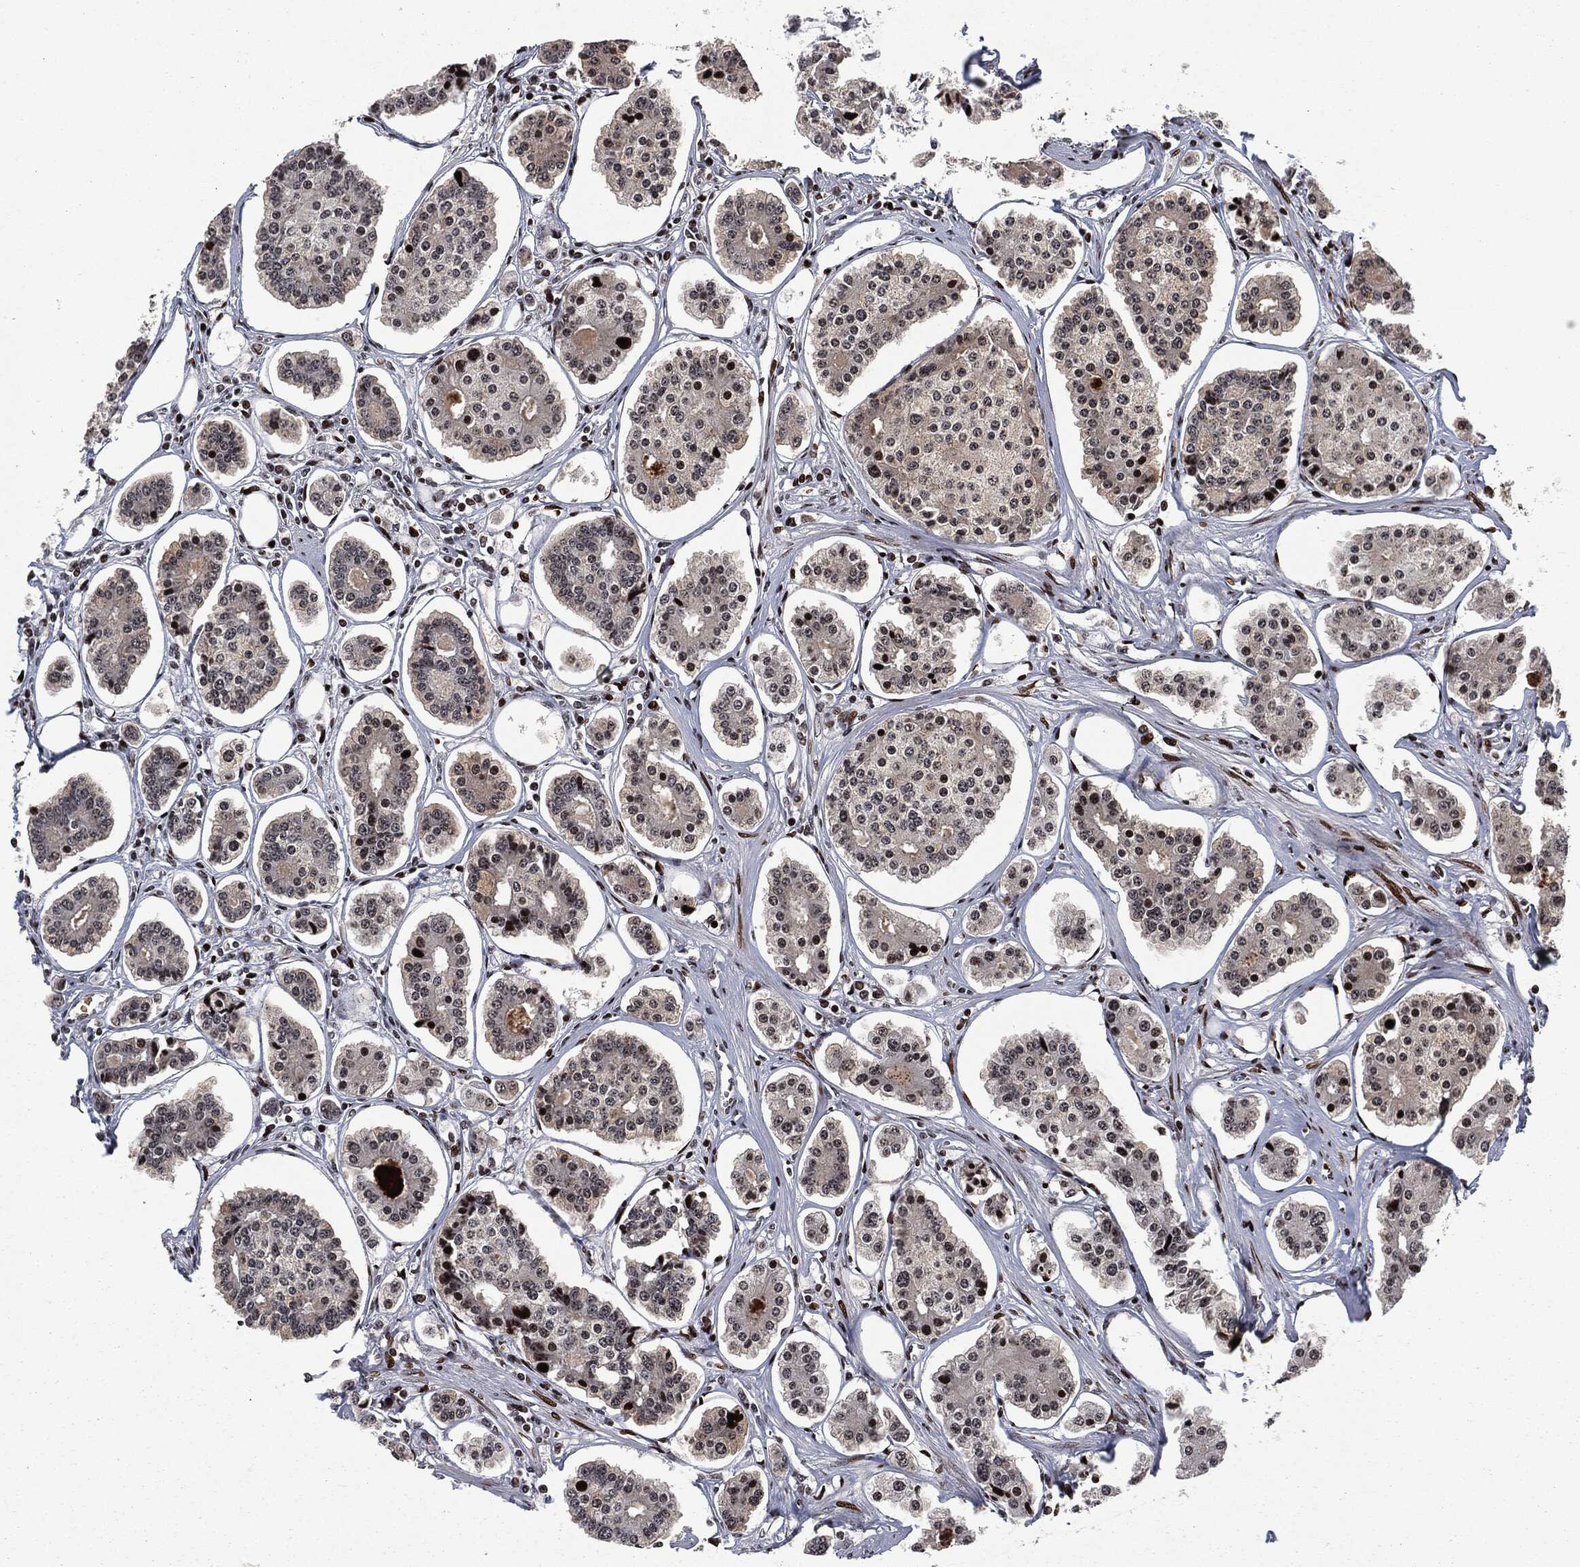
{"staining": {"intensity": "moderate", "quantity": "<25%", "location": "nuclear"}, "tissue": "carcinoid", "cell_type": "Tumor cells", "image_type": "cancer", "snomed": [{"axis": "morphology", "description": "Carcinoid, malignant, NOS"}, {"axis": "topography", "description": "Small intestine"}], "caption": "This is an image of immunohistochemistry staining of carcinoid (malignant), which shows moderate staining in the nuclear of tumor cells.", "gene": "EGFR", "patient": {"sex": "female", "age": 65}}